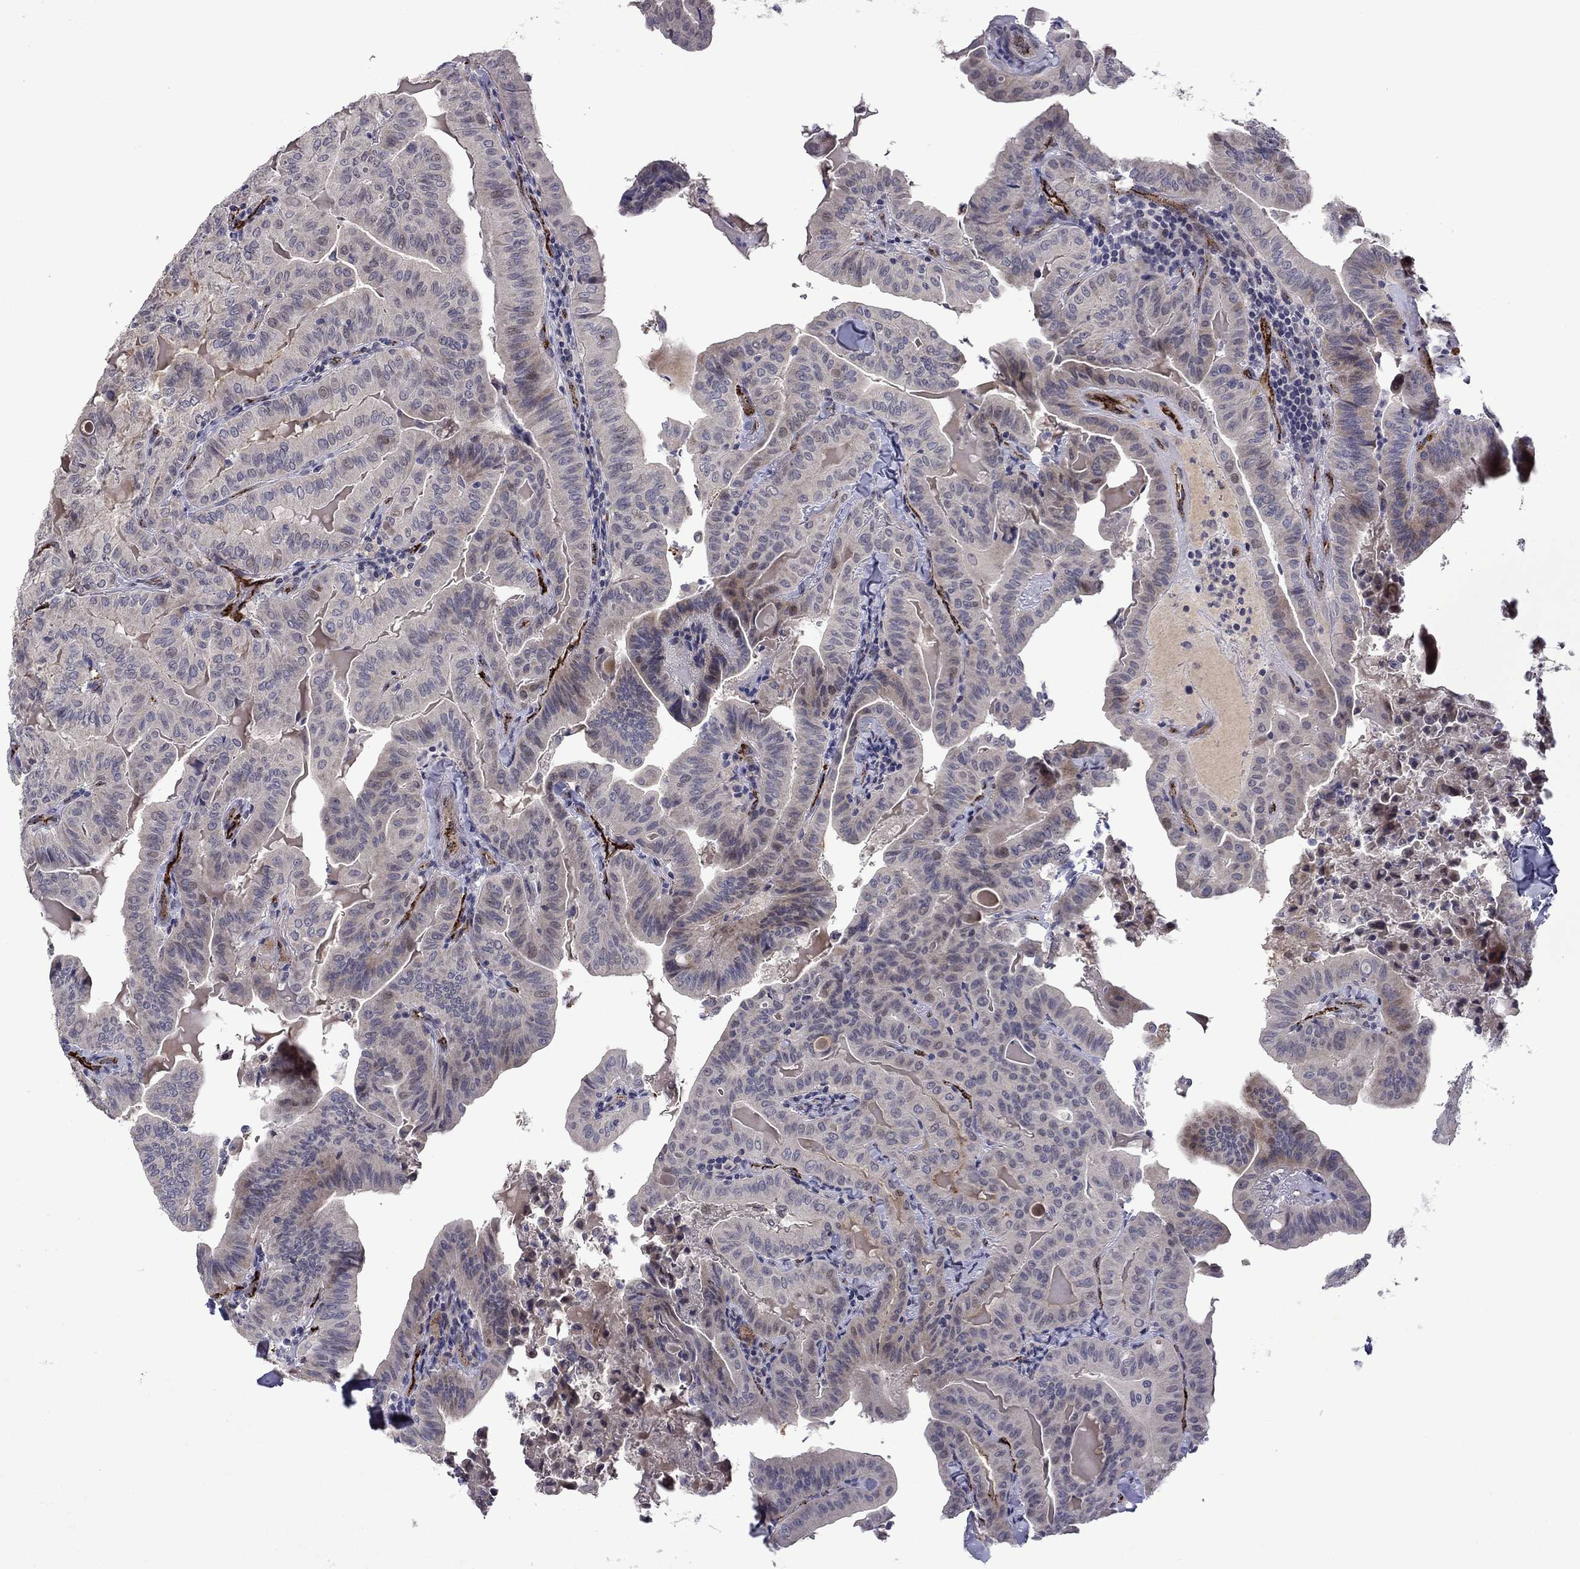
{"staining": {"intensity": "negative", "quantity": "none", "location": "none"}, "tissue": "thyroid cancer", "cell_type": "Tumor cells", "image_type": "cancer", "snomed": [{"axis": "morphology", "description": "Papillary adenocarcinoma, NOS"}, {"axis": "topography", "description": "Thyroid gland"}], "caption": "Micrograph shows no protein positivity in tumor cells of papillary adenocarcinoma (thyroid) tissue.", "gene": "SLITRK1", "patient": {"sex": "female", "age": 68}}